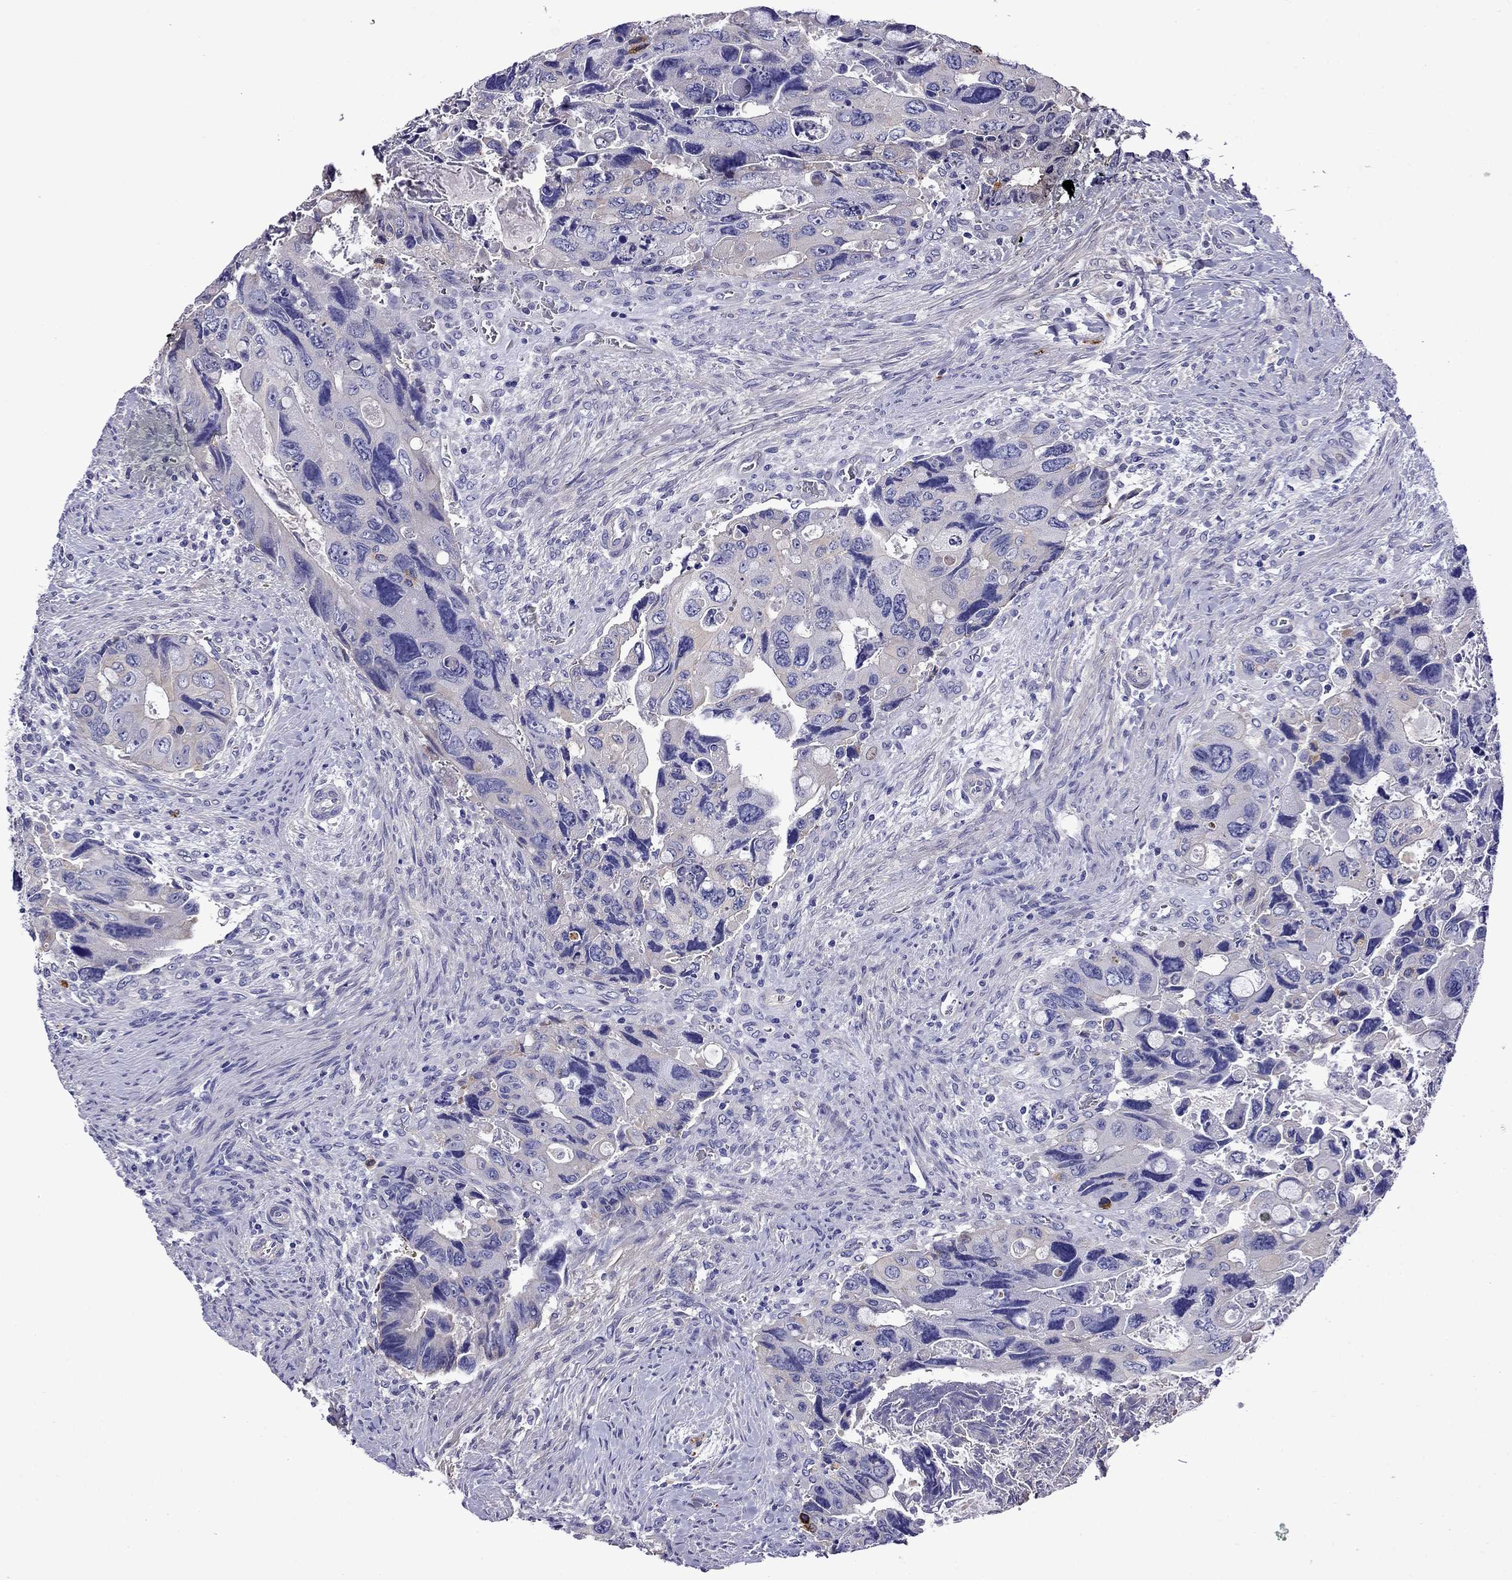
{"staining": {"intensity": "weak", "quantity": "<25%", "location": "cytoplasmic/membranous"}, "tissue": "colorectal cancer", "cell_type": "Tumor cells", "image_type": "cancer", "snomed": [{"axis": "morphology", "description": "Adenocarcinoma, NOS"}, {"axis": "topography", "description": "Rectum"}], "caption": "IHC histopathology image of neoplastic tissue: adenocarcinoma (colorectal) stained with DAB shows no significant protein positivity in tumor cells. (DAB IHC visualized using brightfield microscopy, high magnification).", "gene": "SCG2", "patient": {"sex": "male", "age": 62}}